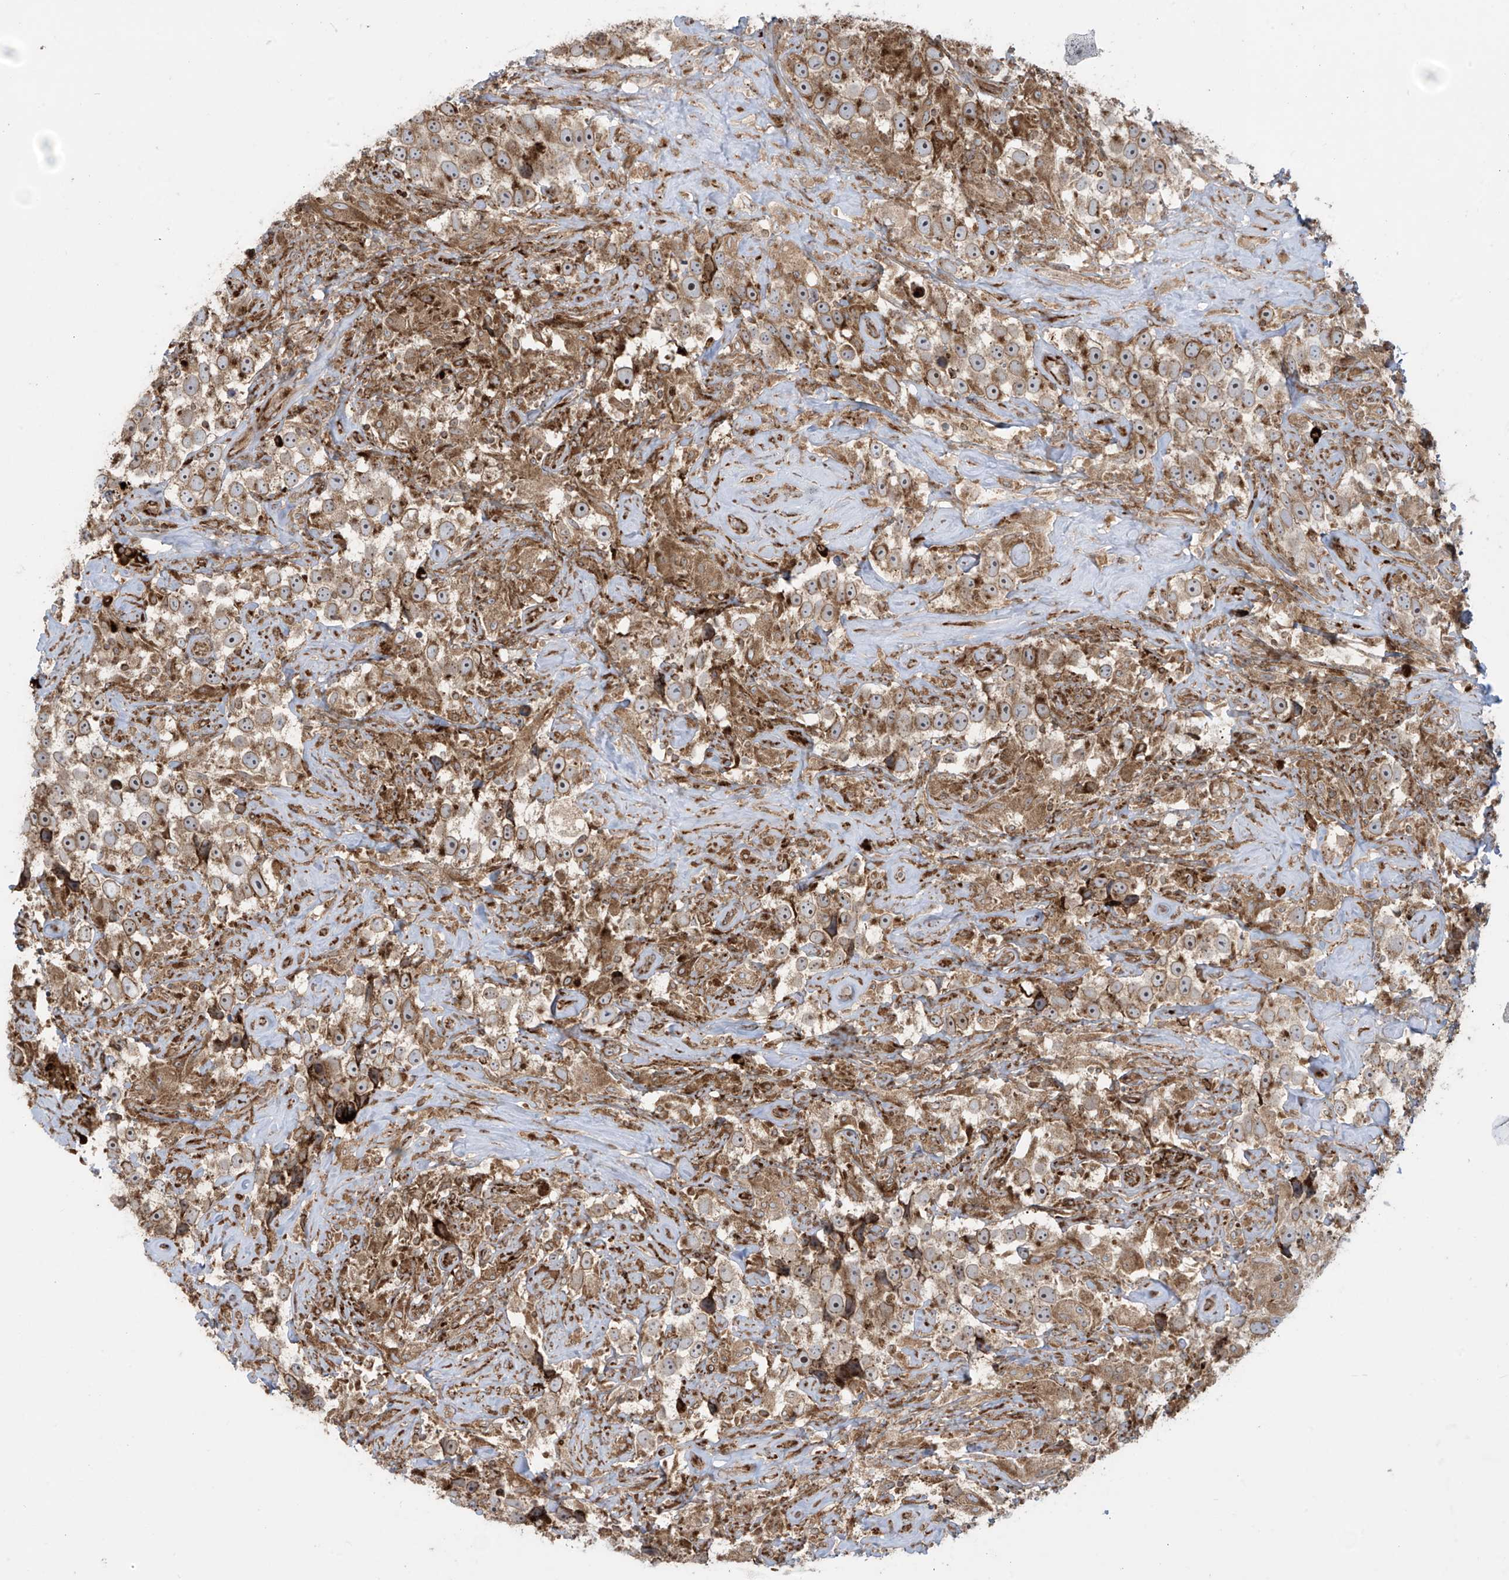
{"staining": {"intensity": "moderate", "quantity": ">75%", "location": "cytoplasmic/membranous"}, "tissue": "testis cancer", "cell_type": "Tumor cells", "image_type": "cancer", "snomed": [{"axis": "morphology", "description": "Seminoma, NOS"}, {"axis": "topography", "description": "Testis"}], "caption": "Immunohistochemical staining of human seminoma (testis) demonstrates medium levels of moderate cytoplasmic/membranous staining in about >75% of tumor cells.", "gene": "MX1", "patient": {"sex": "male", "age": 49}}